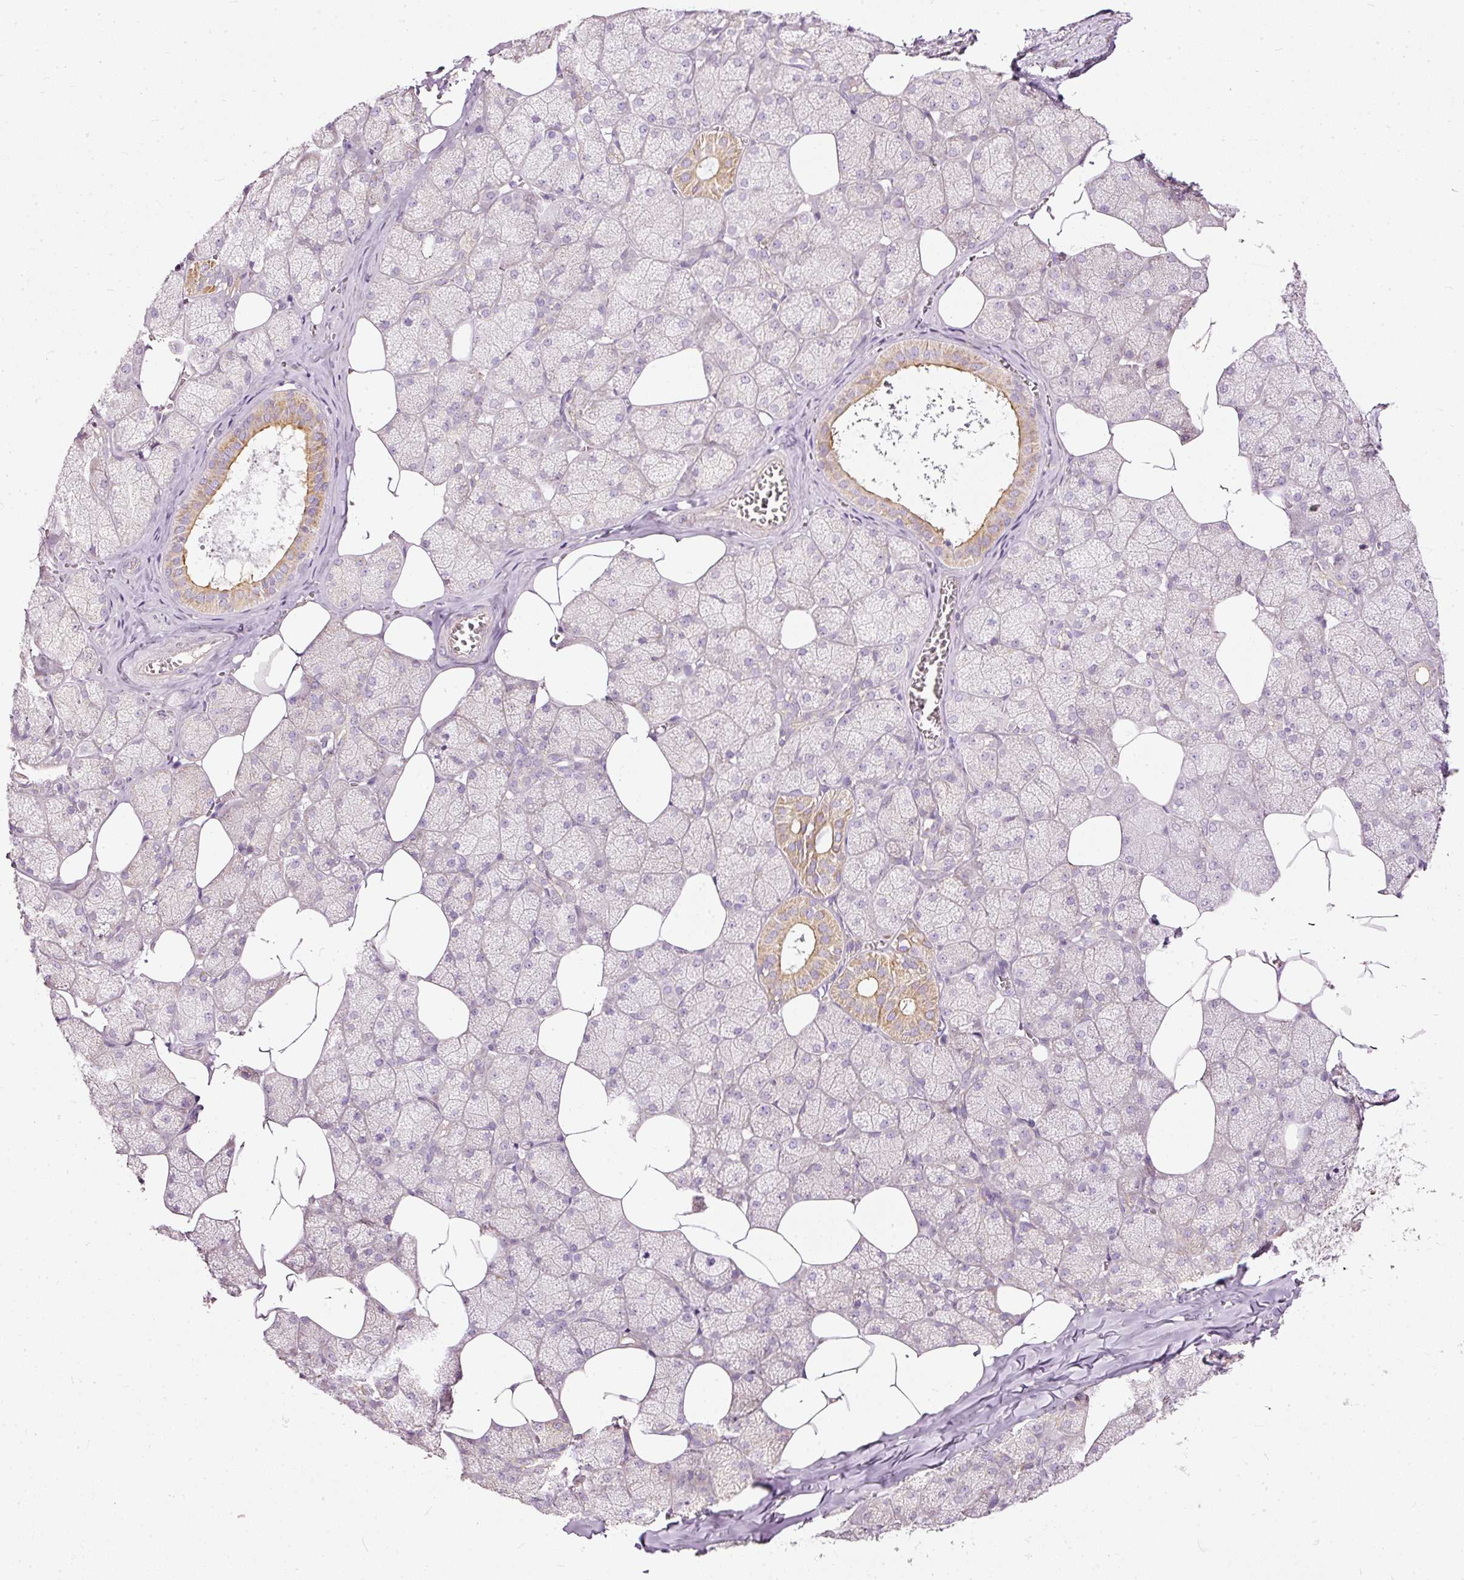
{"staining": {"intensity": "moderate", "quantity": "<25%", "location": "cytoplasmic/membranous"}, "tissue": "salivary gland", "cell_type": "Glandular cells", "image_type": "normal", "snomed": [{"axis": "morphology", "description": "Normal tissue, NOS"}, {"axis": "topography", "description": "Salivary gland"}, {"axis": "topography", "description": "Peripheral nerve tissue"}], "caption": "Benign salivary gland displays moderate cytoplasmic/membranous positivity in approximately <25% of glandular cells.", "gene": "PAQR9", "patient": {"sex": "male", "age": 38}}